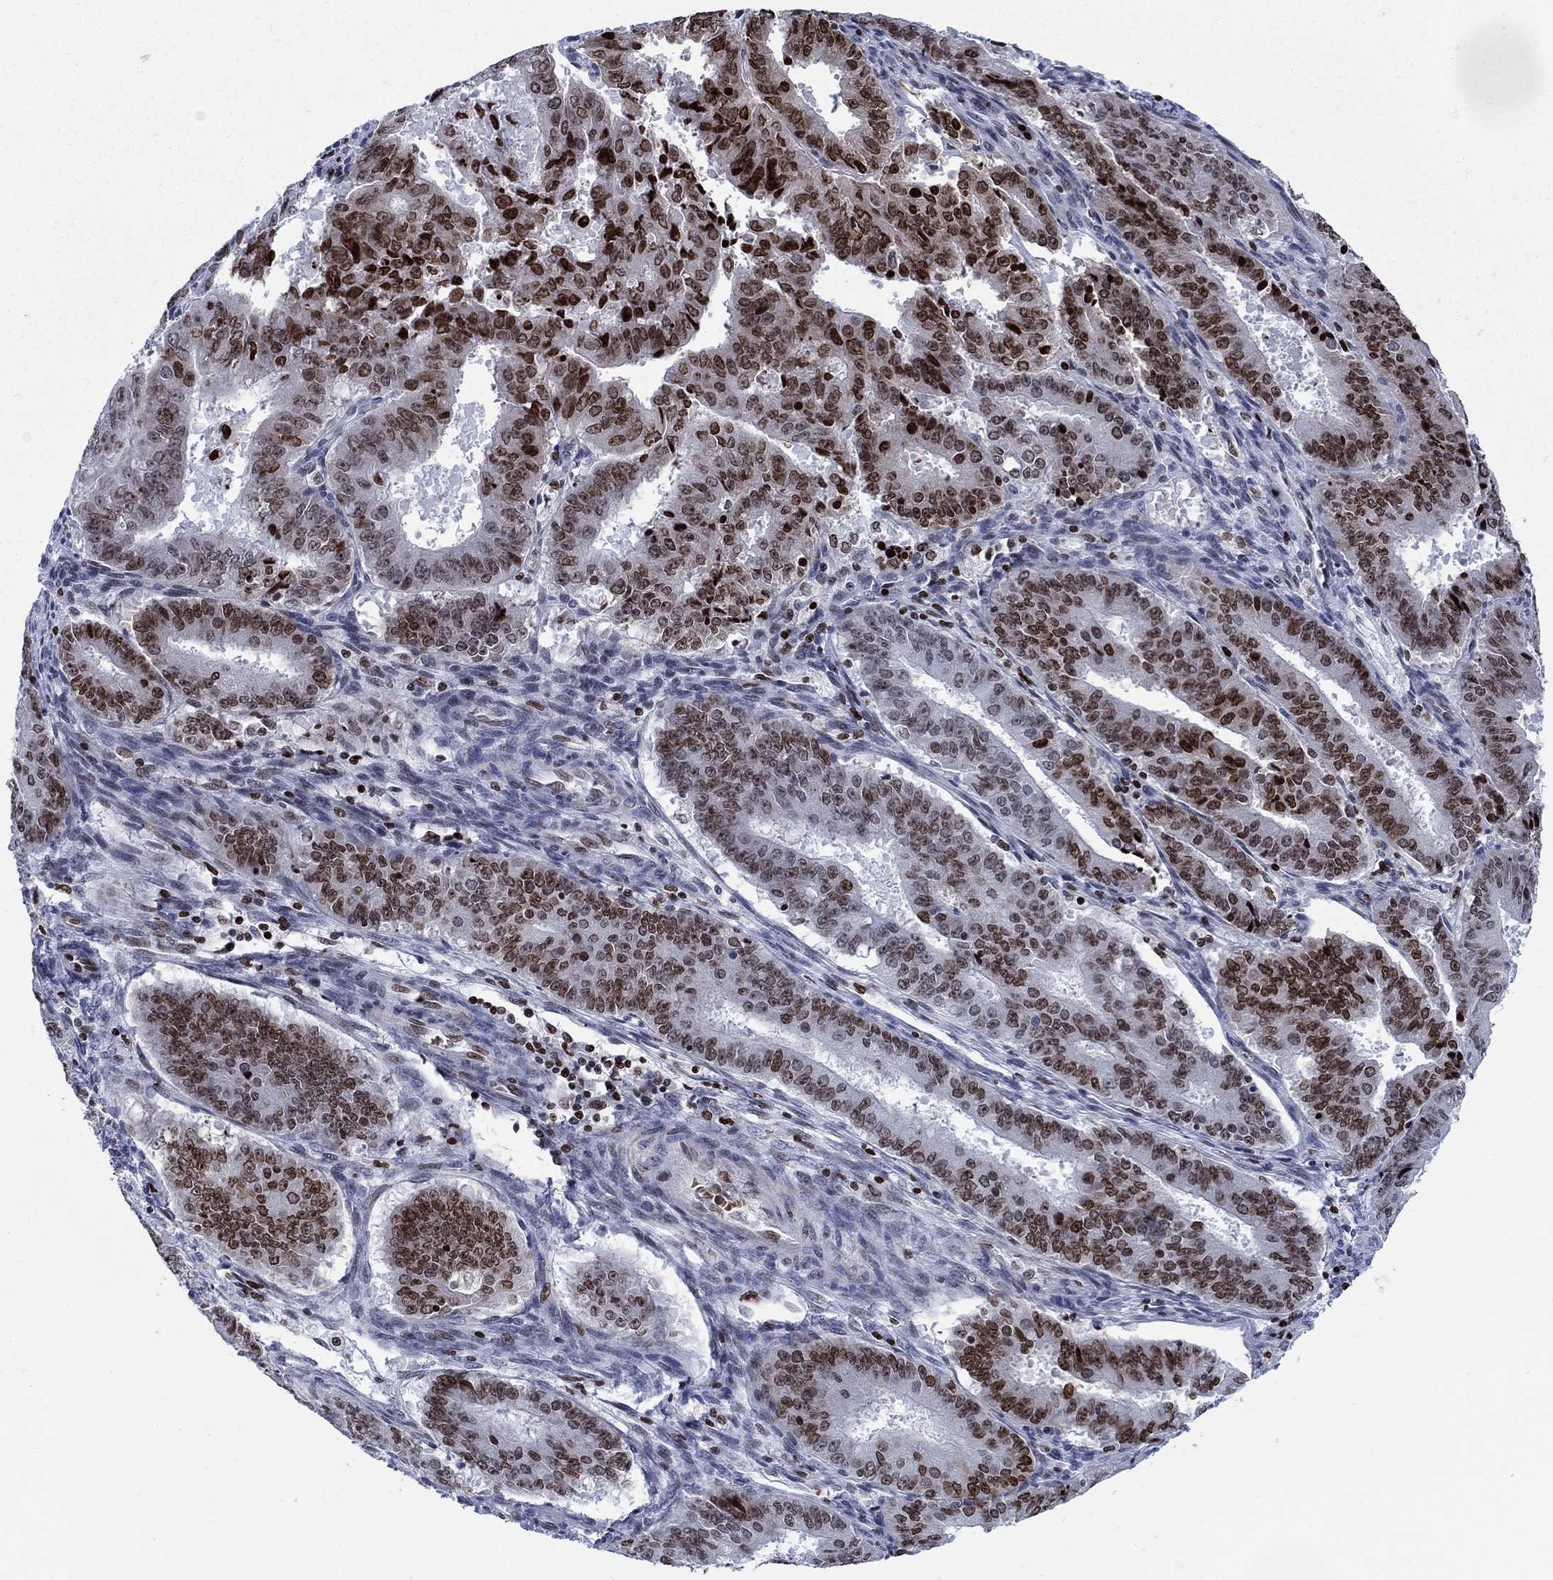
{"staining": {"intensity": "strong", "quantity": "25%-75%", "location": "nuclear"}, "tissue": "ovarian cancer", "cell_type": "Tumor cells", "image_type": "cancer", "snomed": [{"axis": "morphology", "description": "Carcinoma, endometroid"}, {"axis": "topography", "description": "Ovary"}], "caption": "Endometroid carcinoma (ovarian) was stained to show a protein in brown. There is high levels of strong nuclear staining in approximately 25%-75% of tumor cells.", "gene": "HMGA1", "patient": {"sex": "female", "age": 42}}